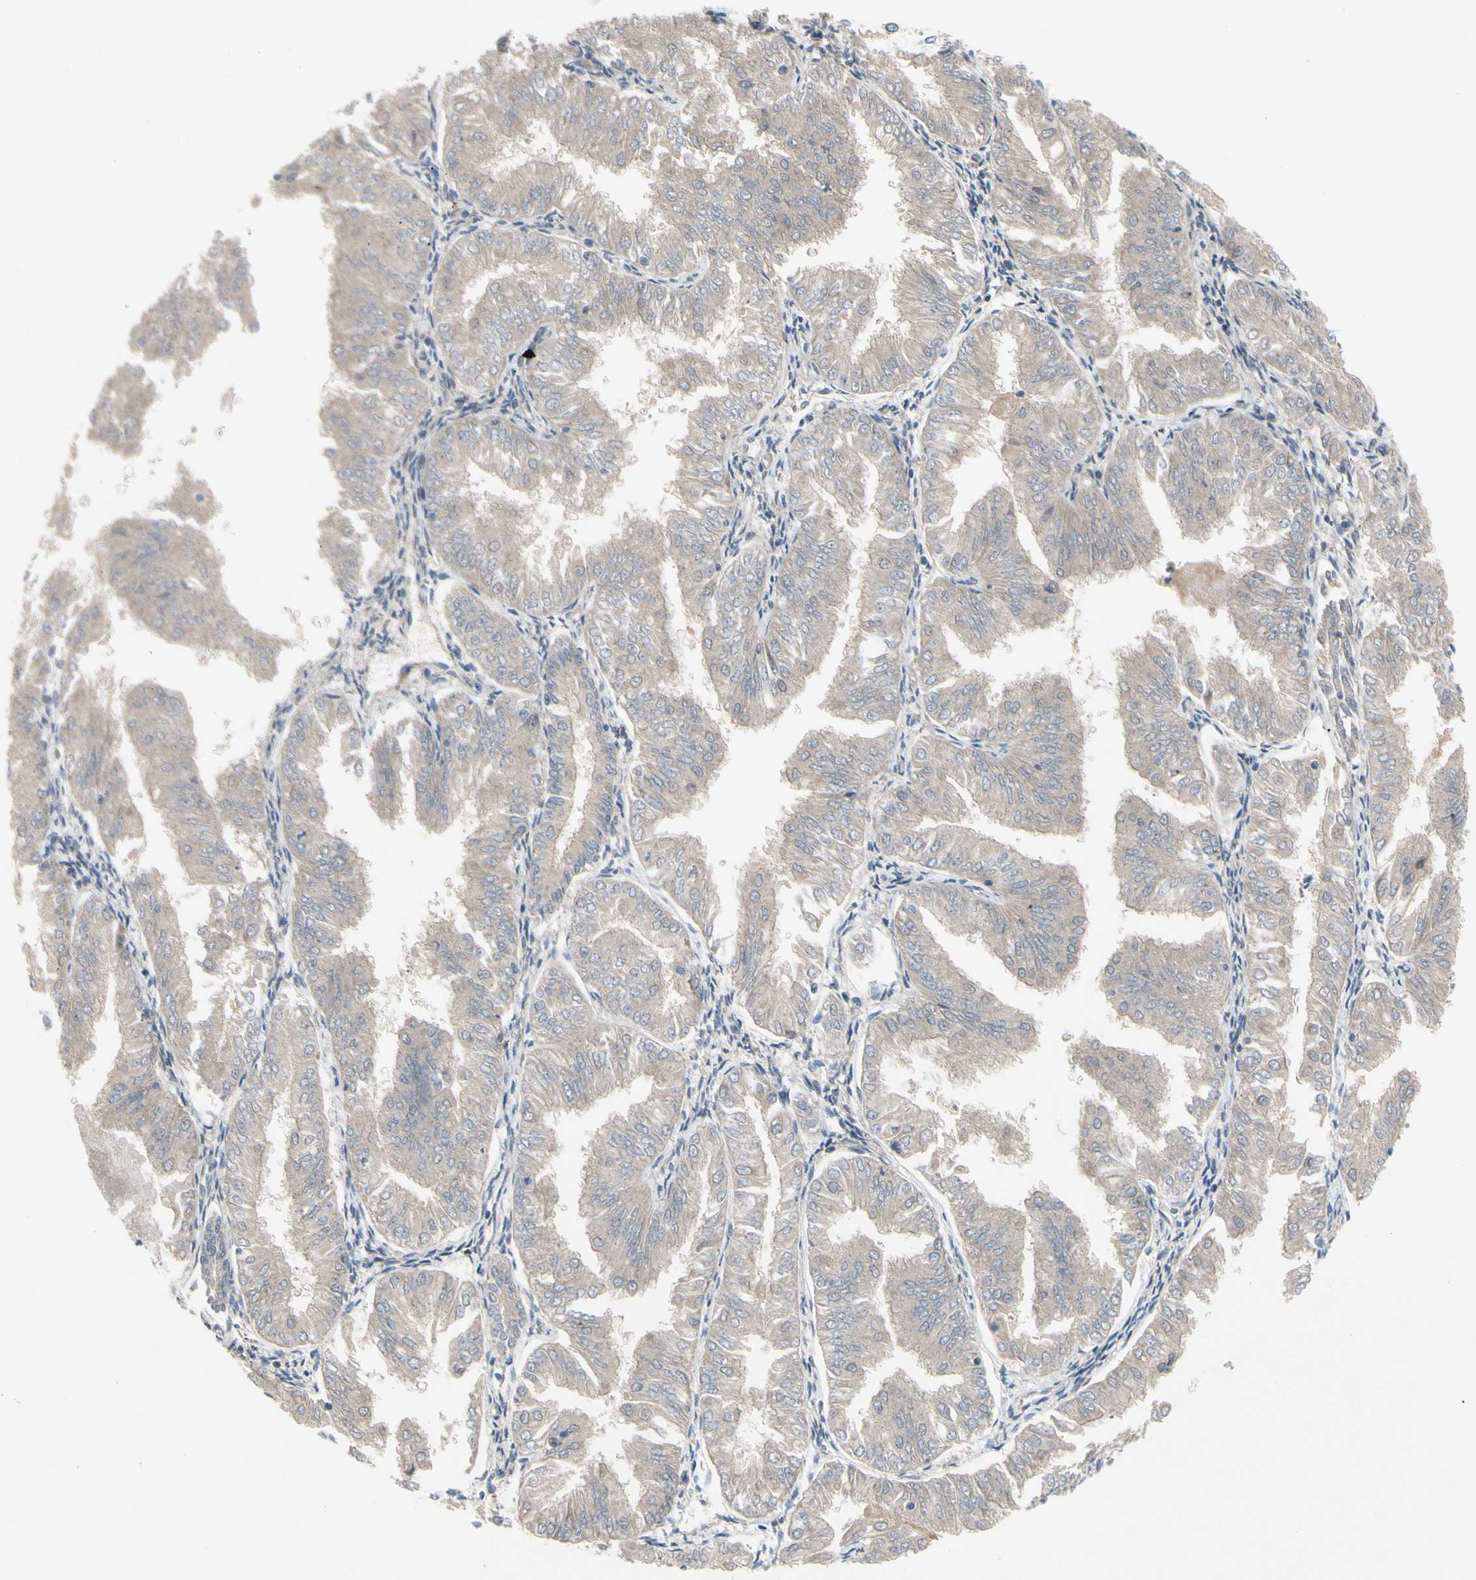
{"staining": {"intensity": "weak", "quantity": "<25%", "location": "cytoplasmic/membranous"}, "tissue": "endometrial cancer", "cell_type": "Tumor cells", "image_type": "cancer", "snomed": [{"axis": "morphology", "description": "Adenocarcinoma, NOS"}, {"axis": "topography", "description": "Endometrium"}], "caption": "Immunohistochemistry of endometrial adenocarcinoma shows no expression in tumor cells.", "gene": "ICAM5", "patient": {"sex": "female", "age": 53}}